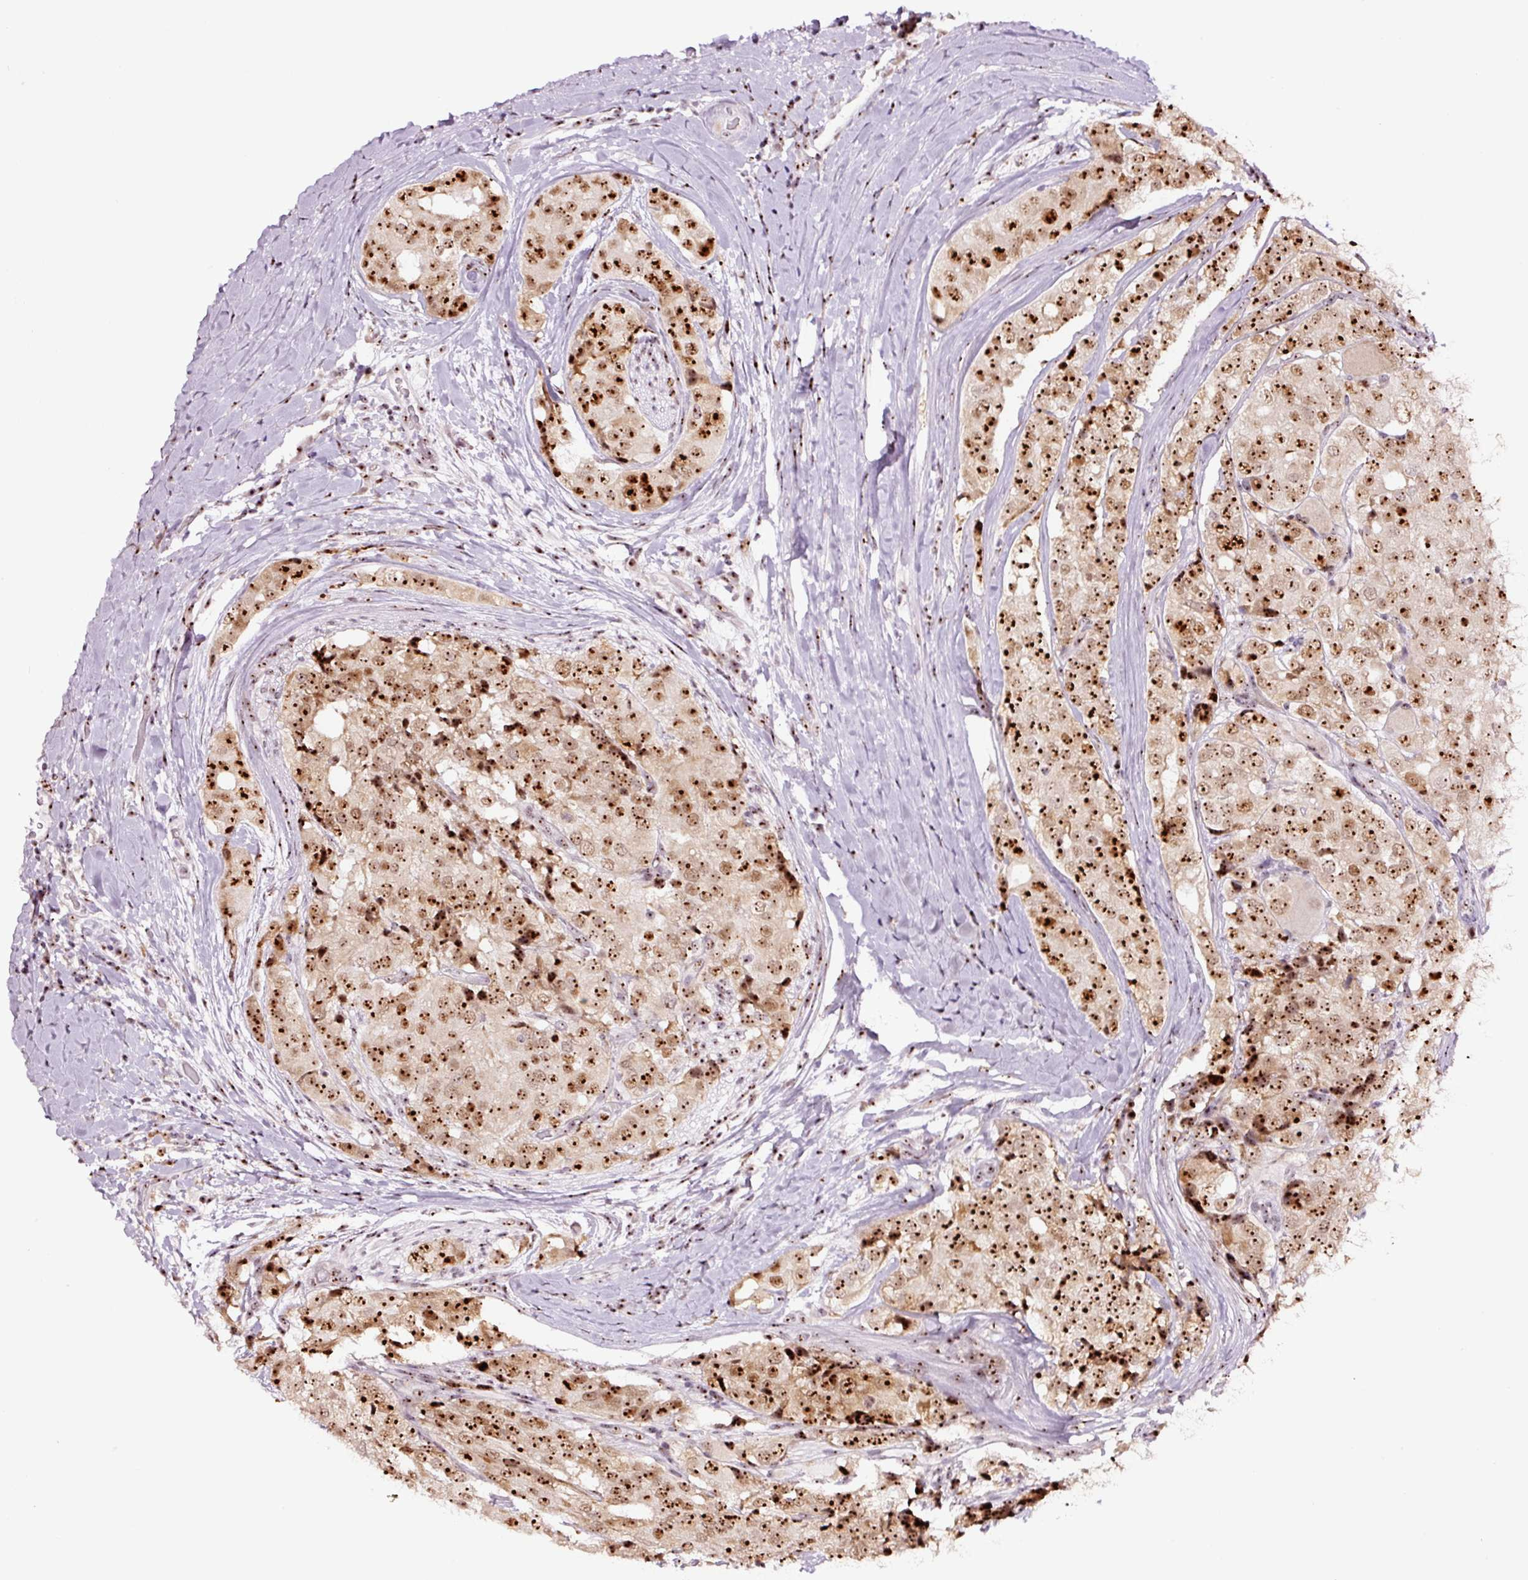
{"staining": {"intensity": "strong", "quantity": ">75%", "location": "nuclear"}, "tissue": "prostate cancer", "cell_type": "Tumor cells", "image_type": "cancer", "snomed": [{"axis": "morphology", "description": "Adenocarcinoma, High grade"}, {"axis": "topography", "description": "Prostate"}], "caption": "Immunohistochemical staining of human prostate cancer (adenocarcinoma (high-grade)) demonstrates high levels of strong nuclear staining in about >75% of tumor cells.", "gene": "GNL3", "patient": {"sex": "male", "age": 49}}